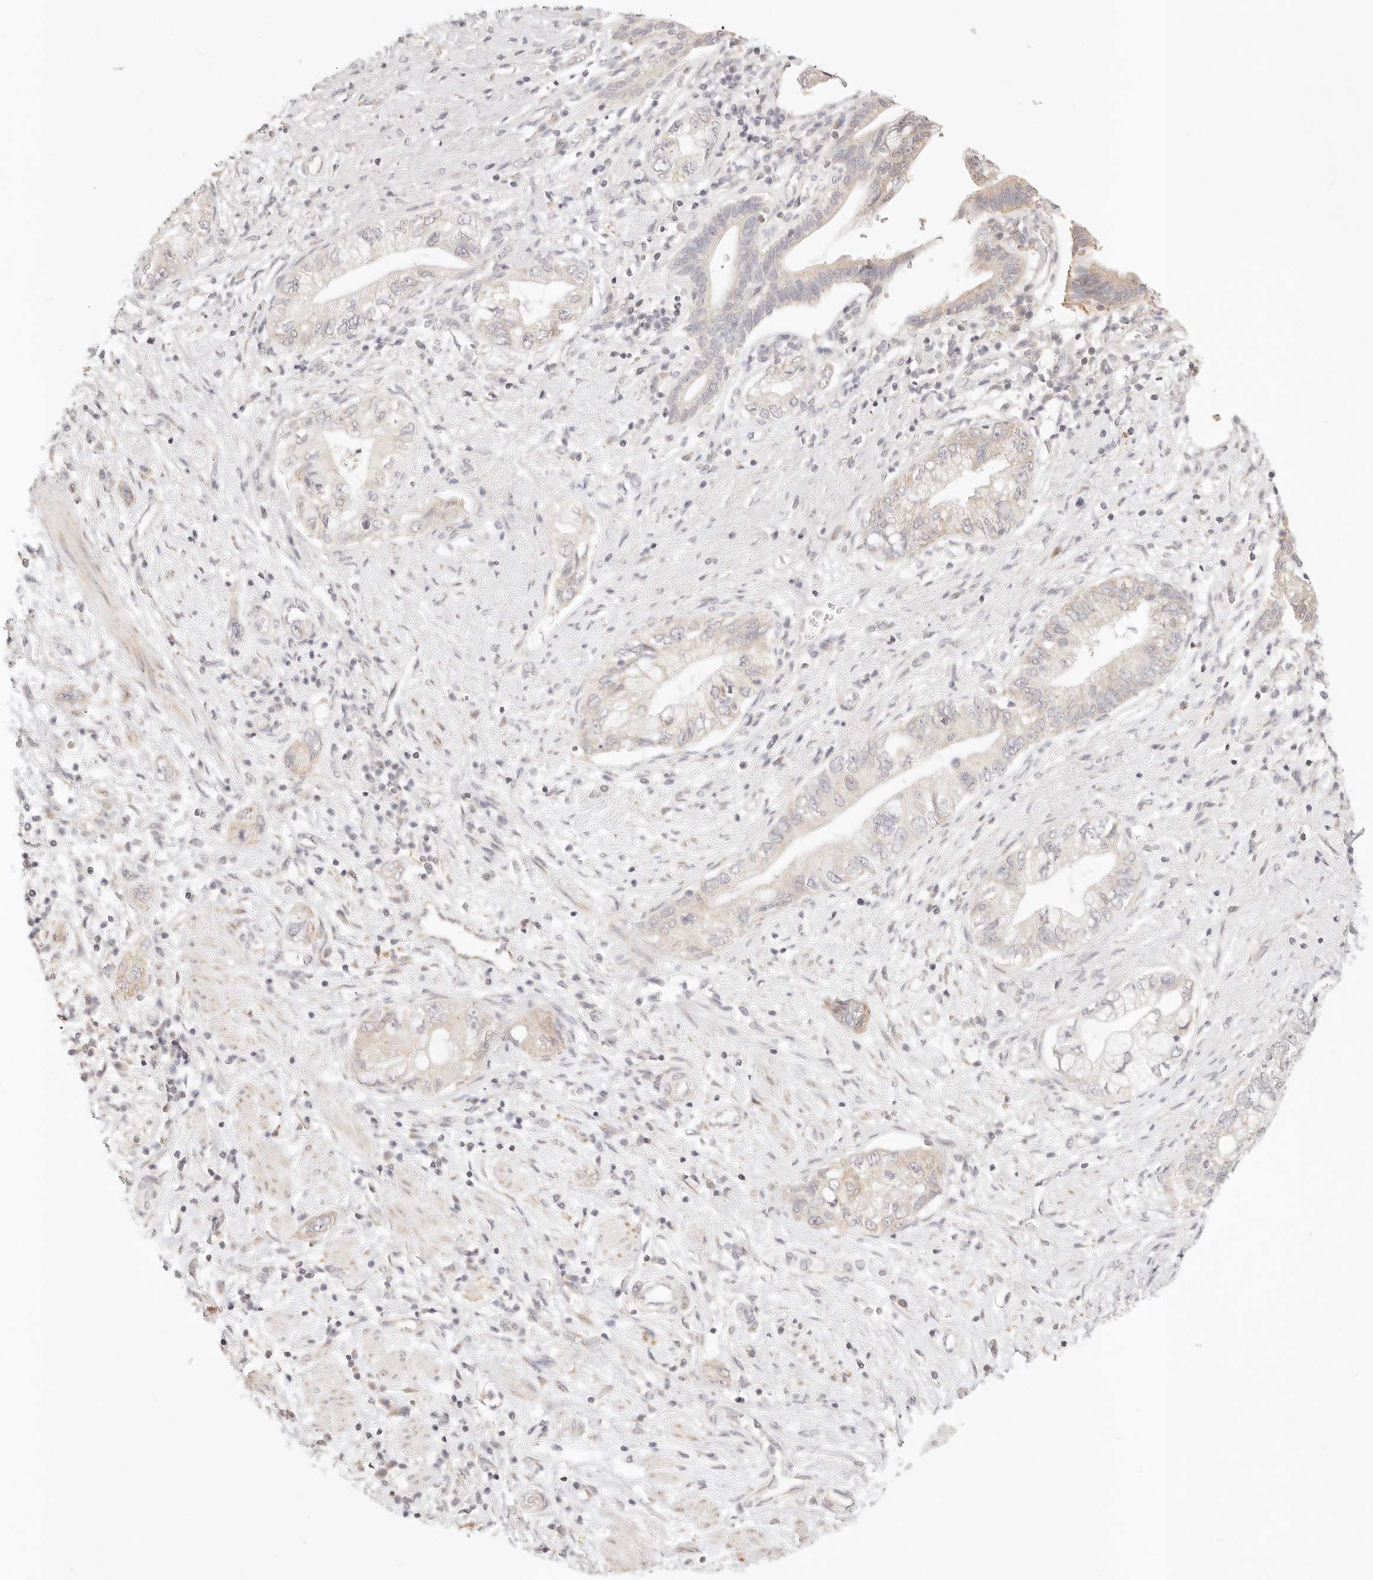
{"staining": {"intensity": "weak", "quantity": "<25%", "location": "cytoplasmic/membranous"}, "tissue": "pancreatic cancer", "cell_type": "Tumor cells", "image_type": "cancer", "snomed": [{"axis": "morphology", "description": "Adenocarcinoma, NOS"}, {"axis": "topography", "description": "Pancreas"}], "caption": "Immunohistochemistry (IHC) image of pancreatic cancer (adenocarcinoma) stained for a protein (brown), which demonstrates no positivity in tumor cells.", "gene": "GPR156", "patient": {"sex": "female", "age": 73}}